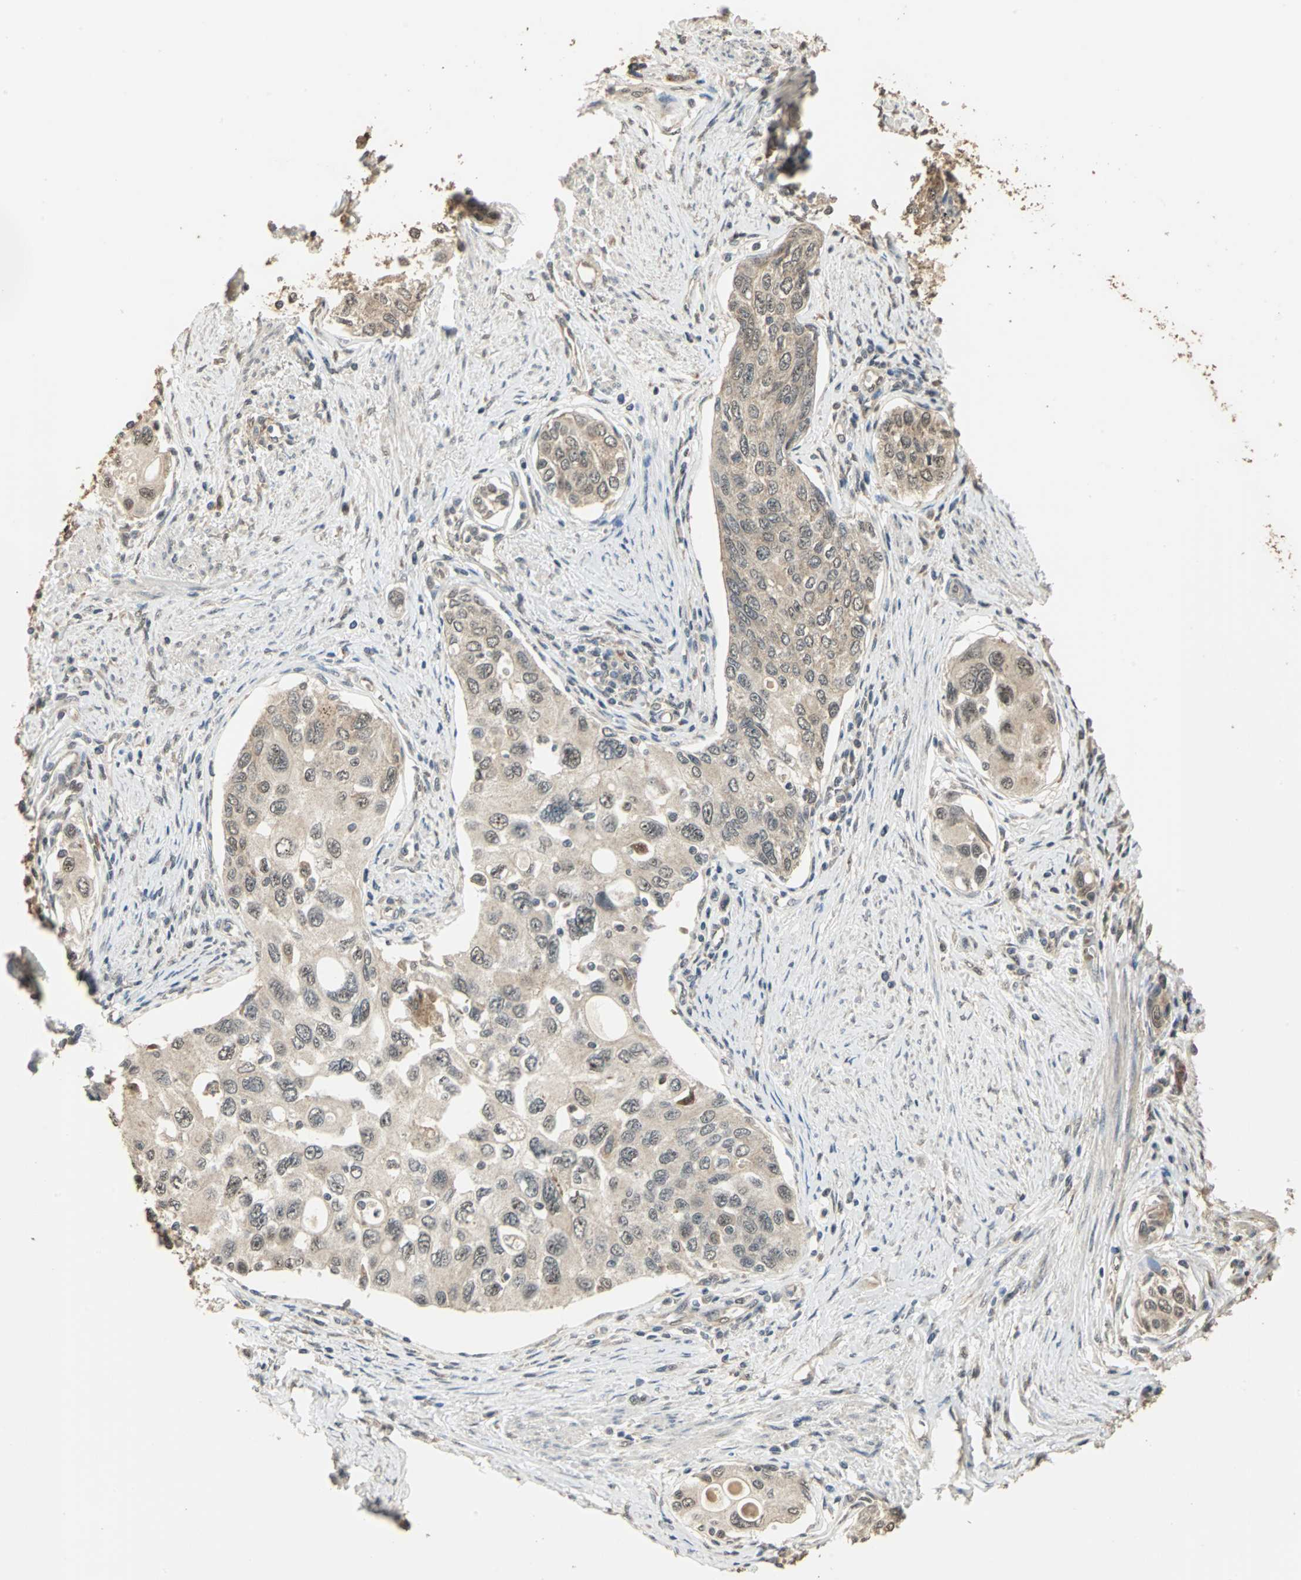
{"staining": {"intensity": "weak", "quantity": "25%-75%", "location": "cytoplasmic/membranous"}, "tissue": "urothelial cancer", "cell_type": "Tumor cells", "image_type": "cancer", "snomed": [{"axis": "morphology", "description": "Urothelial carcinoma, High grade"}, {"axis": "topography", "description": "Urinary bladder"}], "caption": "Protein positivity by immunohistochemistry displays weak cytoplasmic/membranous positivity in approximately 25%-75% of tumor cells in high-grade urothelial carcinoma.", "gene": "UCHL5", "patient": {"sex": "female", "age": 56}}